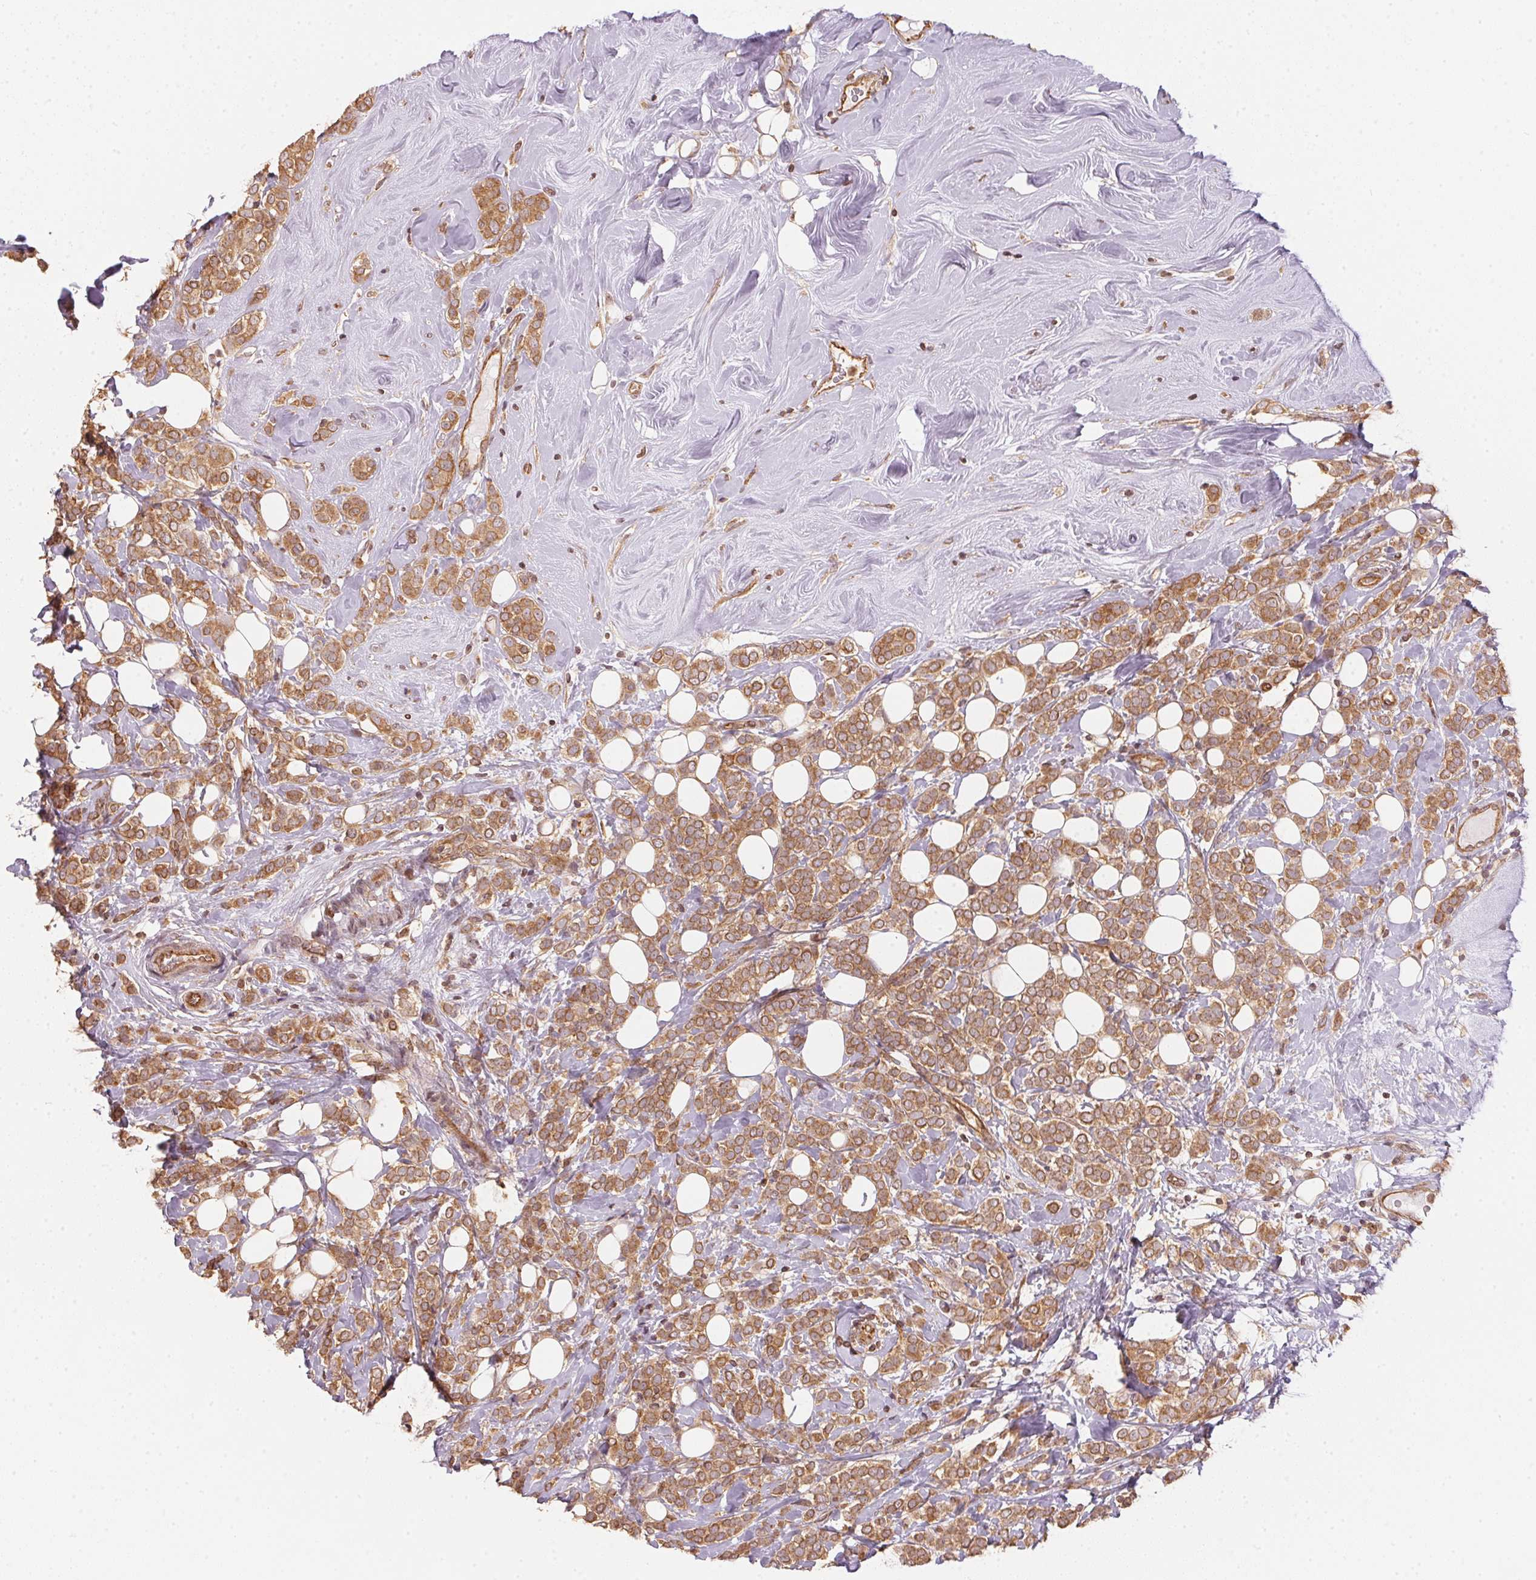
{"staining": {"intensity": "moderate", "quantity": ">75%", "location": "cytoplasmic/membranous"}, "tissue": "breast cancer", "cell_type": "Tumor cells", "image_type": "cancer", "snomed": [{"axis": "morphology", "description": "Lobular carcinoma"}, {"axis": "topography", "description": "Breast"}], "caption": "Immunohistochemical staining of human breast lobular carcinoma reveals moderate cytoplasmic/membranous protein expression in approximately >75% of tumor cells.", "gene": "STRN4", "patient": {"sex": "female", "age": 49}}